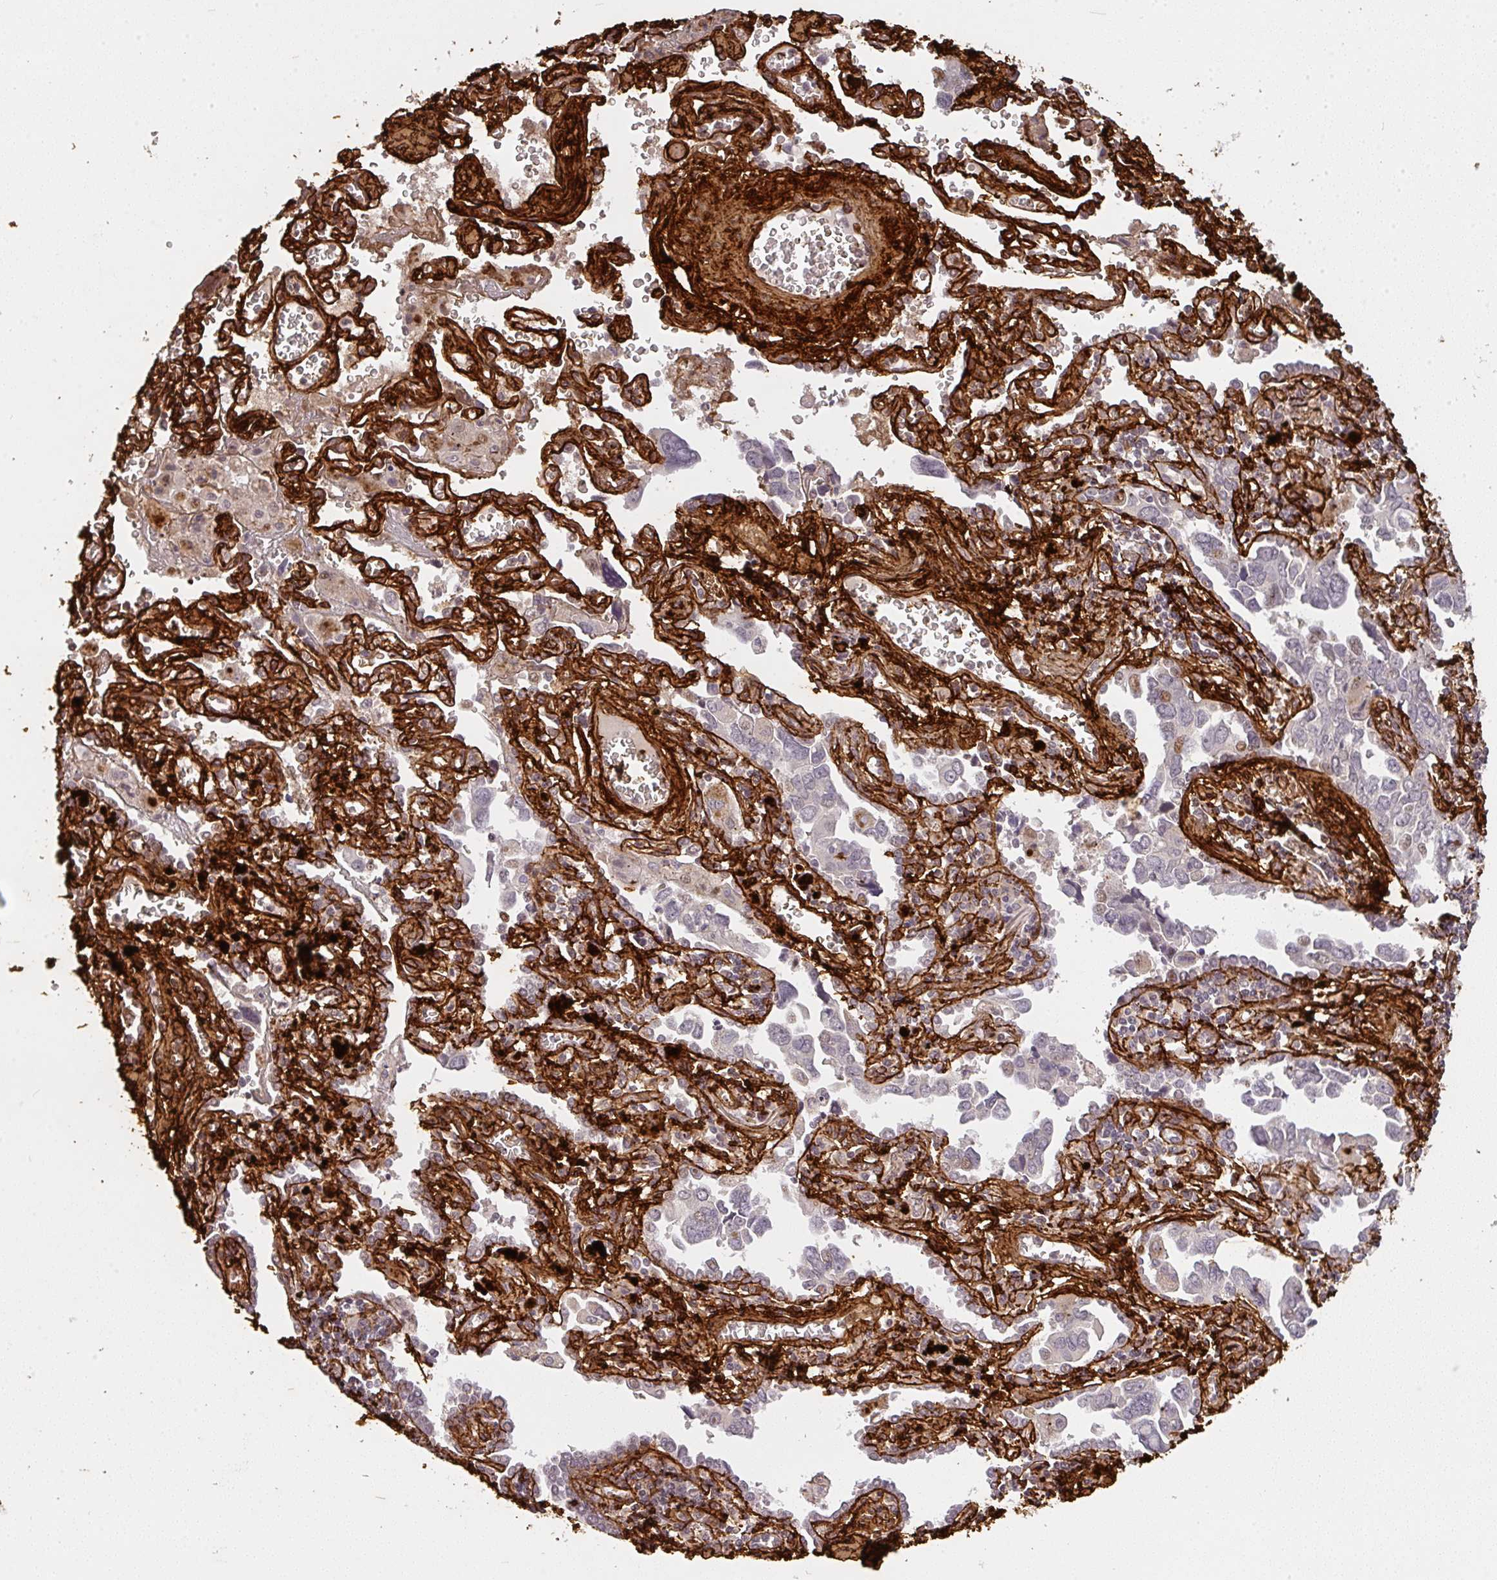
{"staining": {"intensity": "negative", "quantity": "none", "location": "none"}, "tissue": "lung cancer", "cell_type": "Tumor cells", "image_type": "cancer", "snomed": [{"axis": "morphology", "description": "Adenocarcinoma, NOS"}, {"axis": "topography", "description": "Lung"}], "caption": "A micrograph of human lung cancer (adenocarcinoma) is negative for staining in tumor cells.", "gene": "COL3A1", "patient": {"sex": "male", "age": 76}}